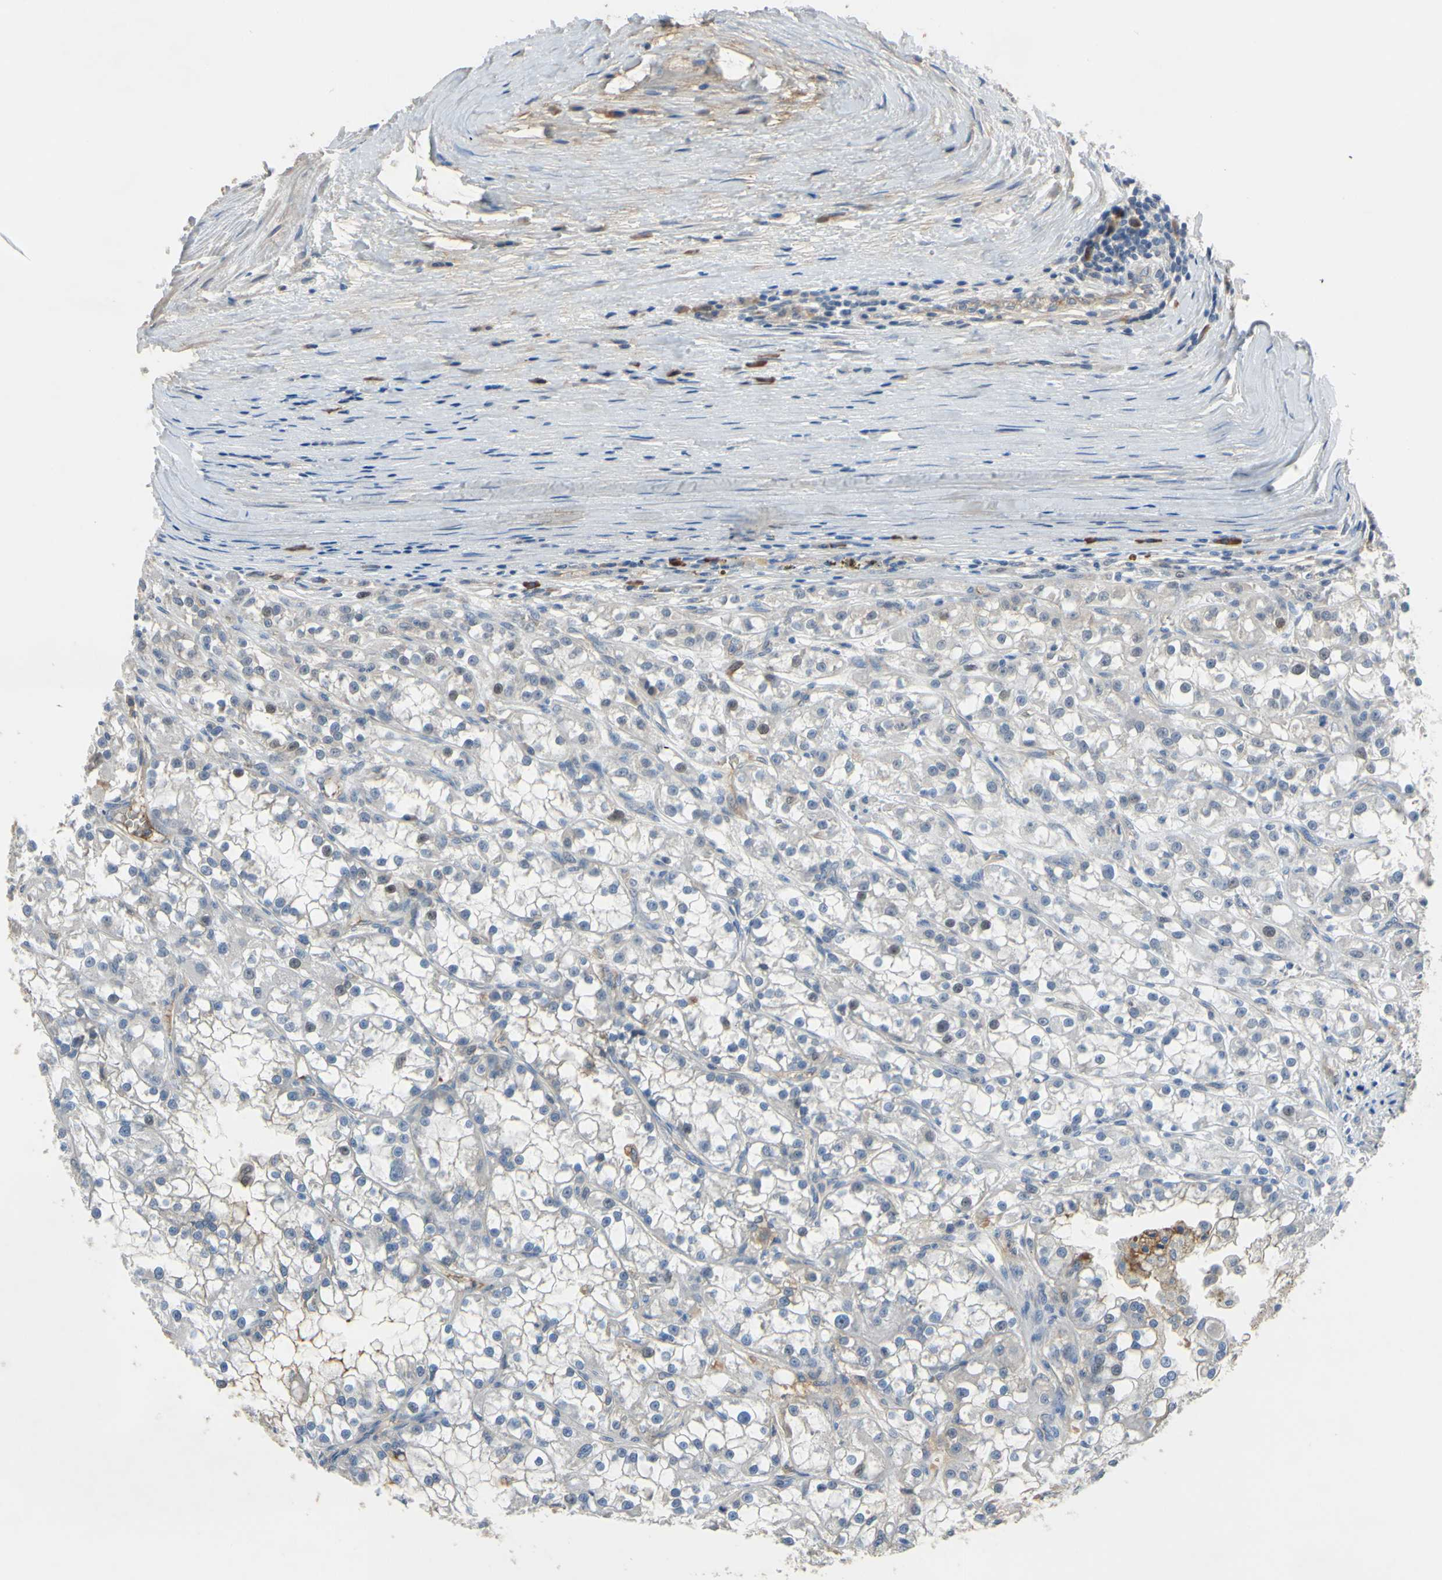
{"staining": {"intensity": "negative", "quantity": "none", "location": "none"}, "tissue": "renal cancer", "cell_type": "Tumor cells", "image_type": "cancer", "snomed": [{"axis": "morphology", "description": "Adenocarcinoma, NOS"}, {"axis": "topography", "description": "Kidney"}], "caption": "This is an immunohistochemistry photomicrograph of renal adenocarcinoma. There is no expression in tumor cells.", "gene": "LHX9", "patient": {"sex": "female", "age": 52}}